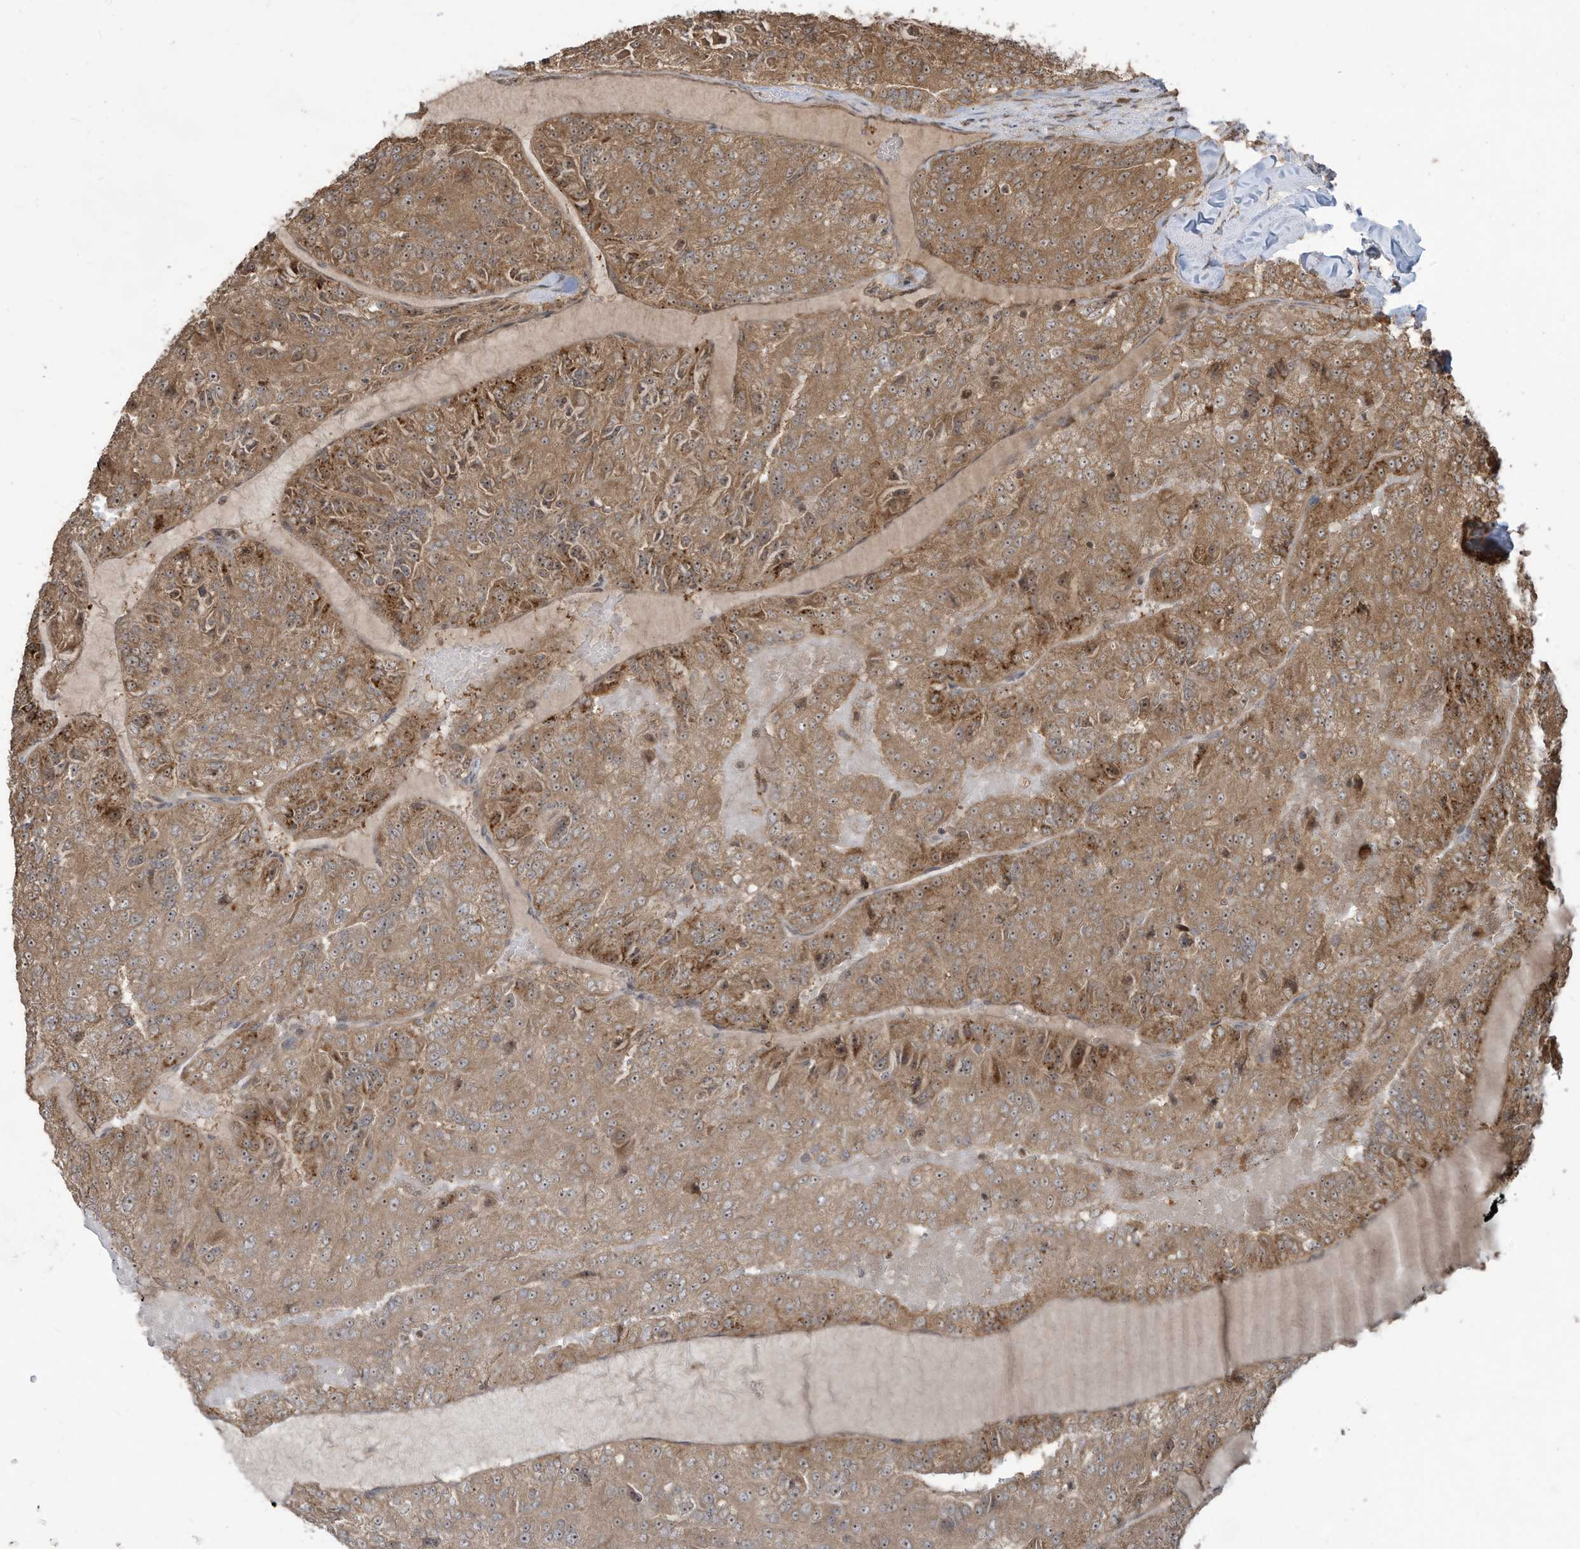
{"staining": {"intensity": "moderate", "quantity": ">75%", "location": "cytoplasmic/membranous,nuclear"}, "tissue": "renal cancer", "cell_type": "Tumor cells", "image_type": "cancer", "snomed": [{"axis": "morphology", "description": "Adenocarcinoma, NOS"}, {"axis": "topography", "description": "Kidney"}], "caption": "An IHC photomicrograph of neoplastic tissue is shown. Protein staining in brown shows moderate cytoplasmic/membranous and nuclear positivity in renal adenocarcinoma within tumor cells.", "gene": "CARF", "patient": {"sex": "female", "age": 63}}